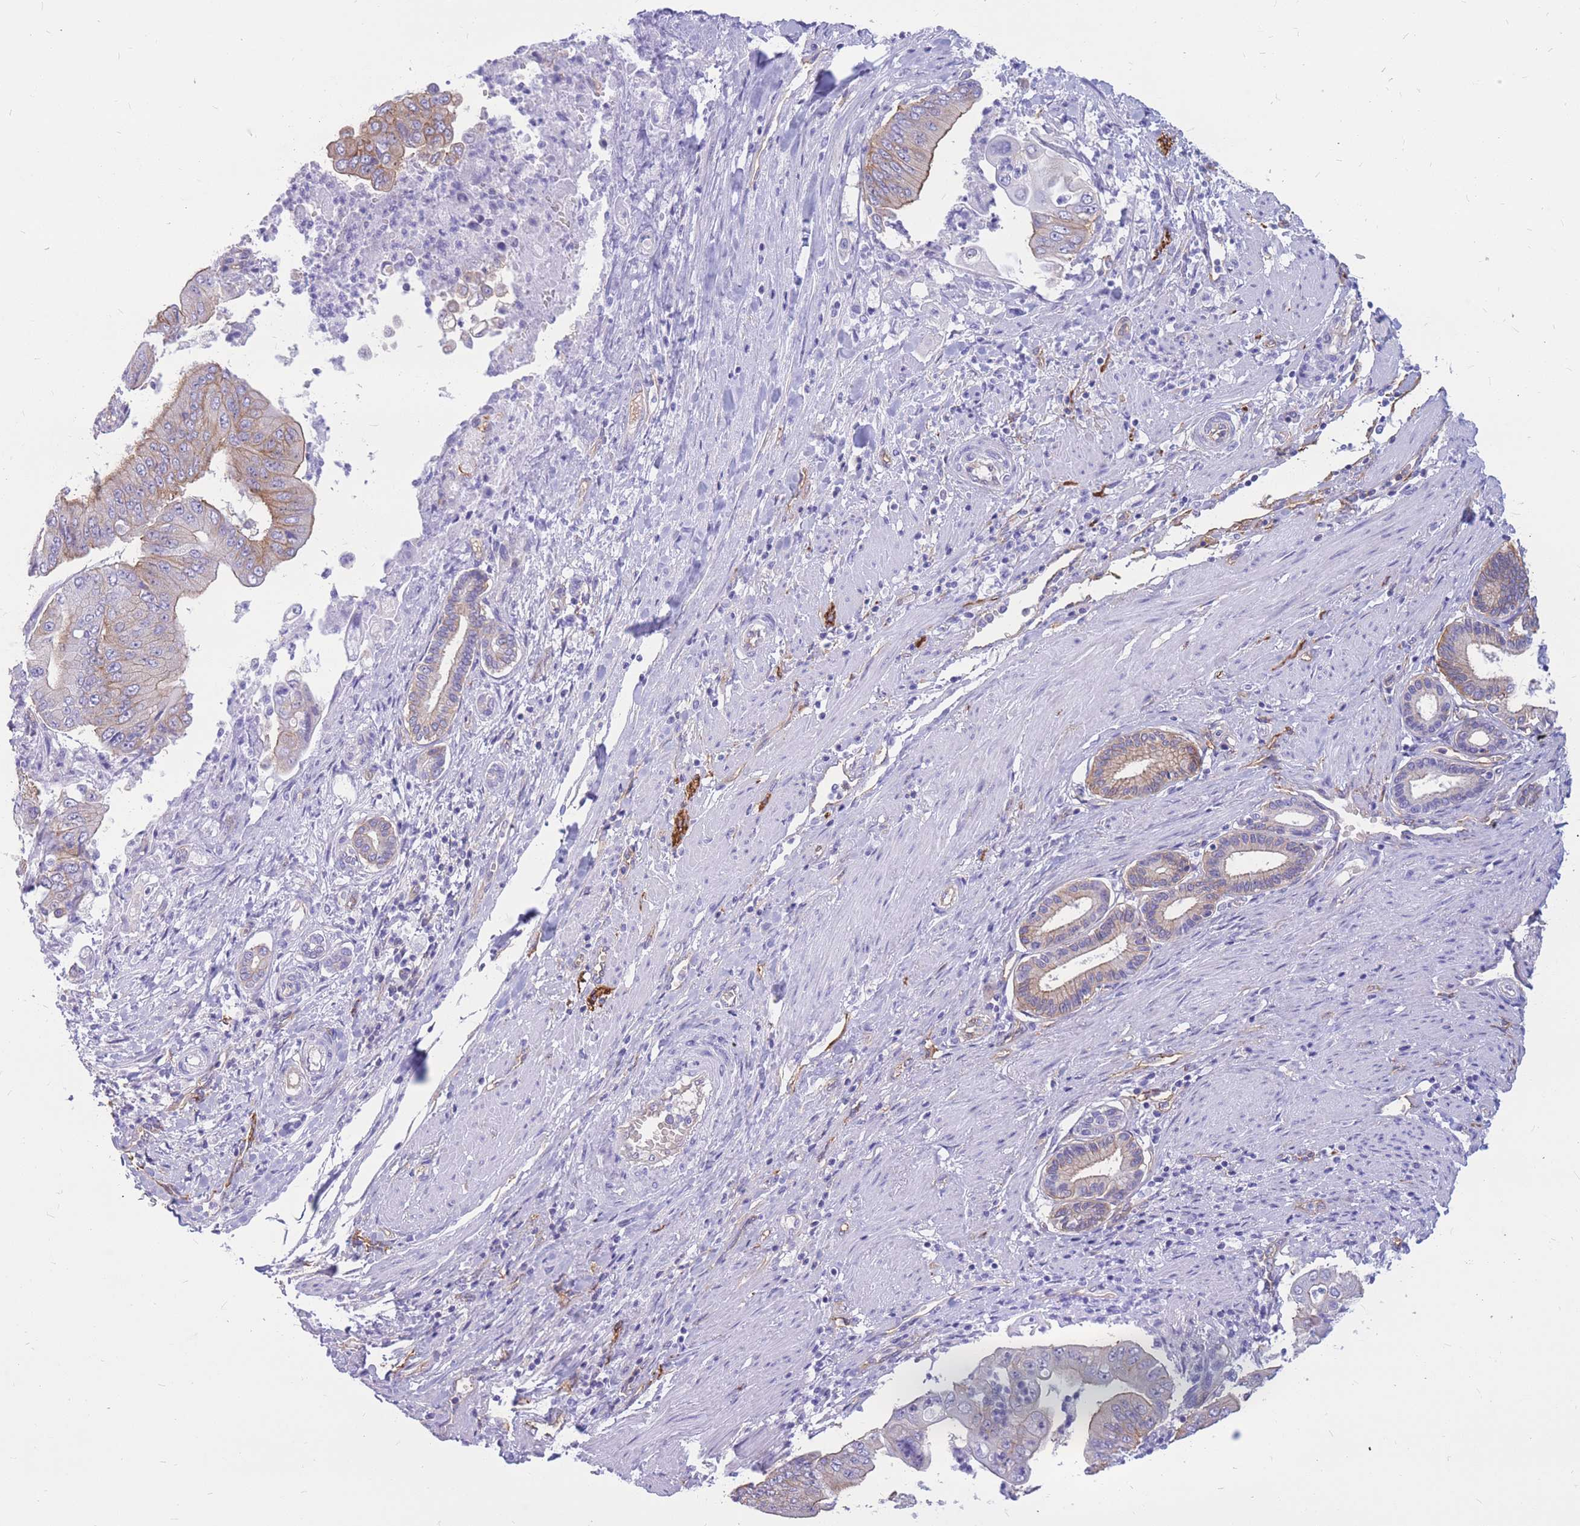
{"staining": {"intensity": "moderate", "quantity": ">75%", "location": "cytoplasmic/membranous"}, "tissue": "pancreatic cancer", "cell_type": "Tumor cells", "image_type": "cancer", "snomed": [{"axis": "morphology", "description": "Adenocarcinoma, NOS"}, {"axis": "topography", "description": "Pancreas"}], "caption": "Protein analysis of pancreatic cancer tissue displays moderate cytoplasmic/membranous staining in about >75% of tumor cells.", "gene": "ADD2", "patient": {"sex": "female", "age": 77}}